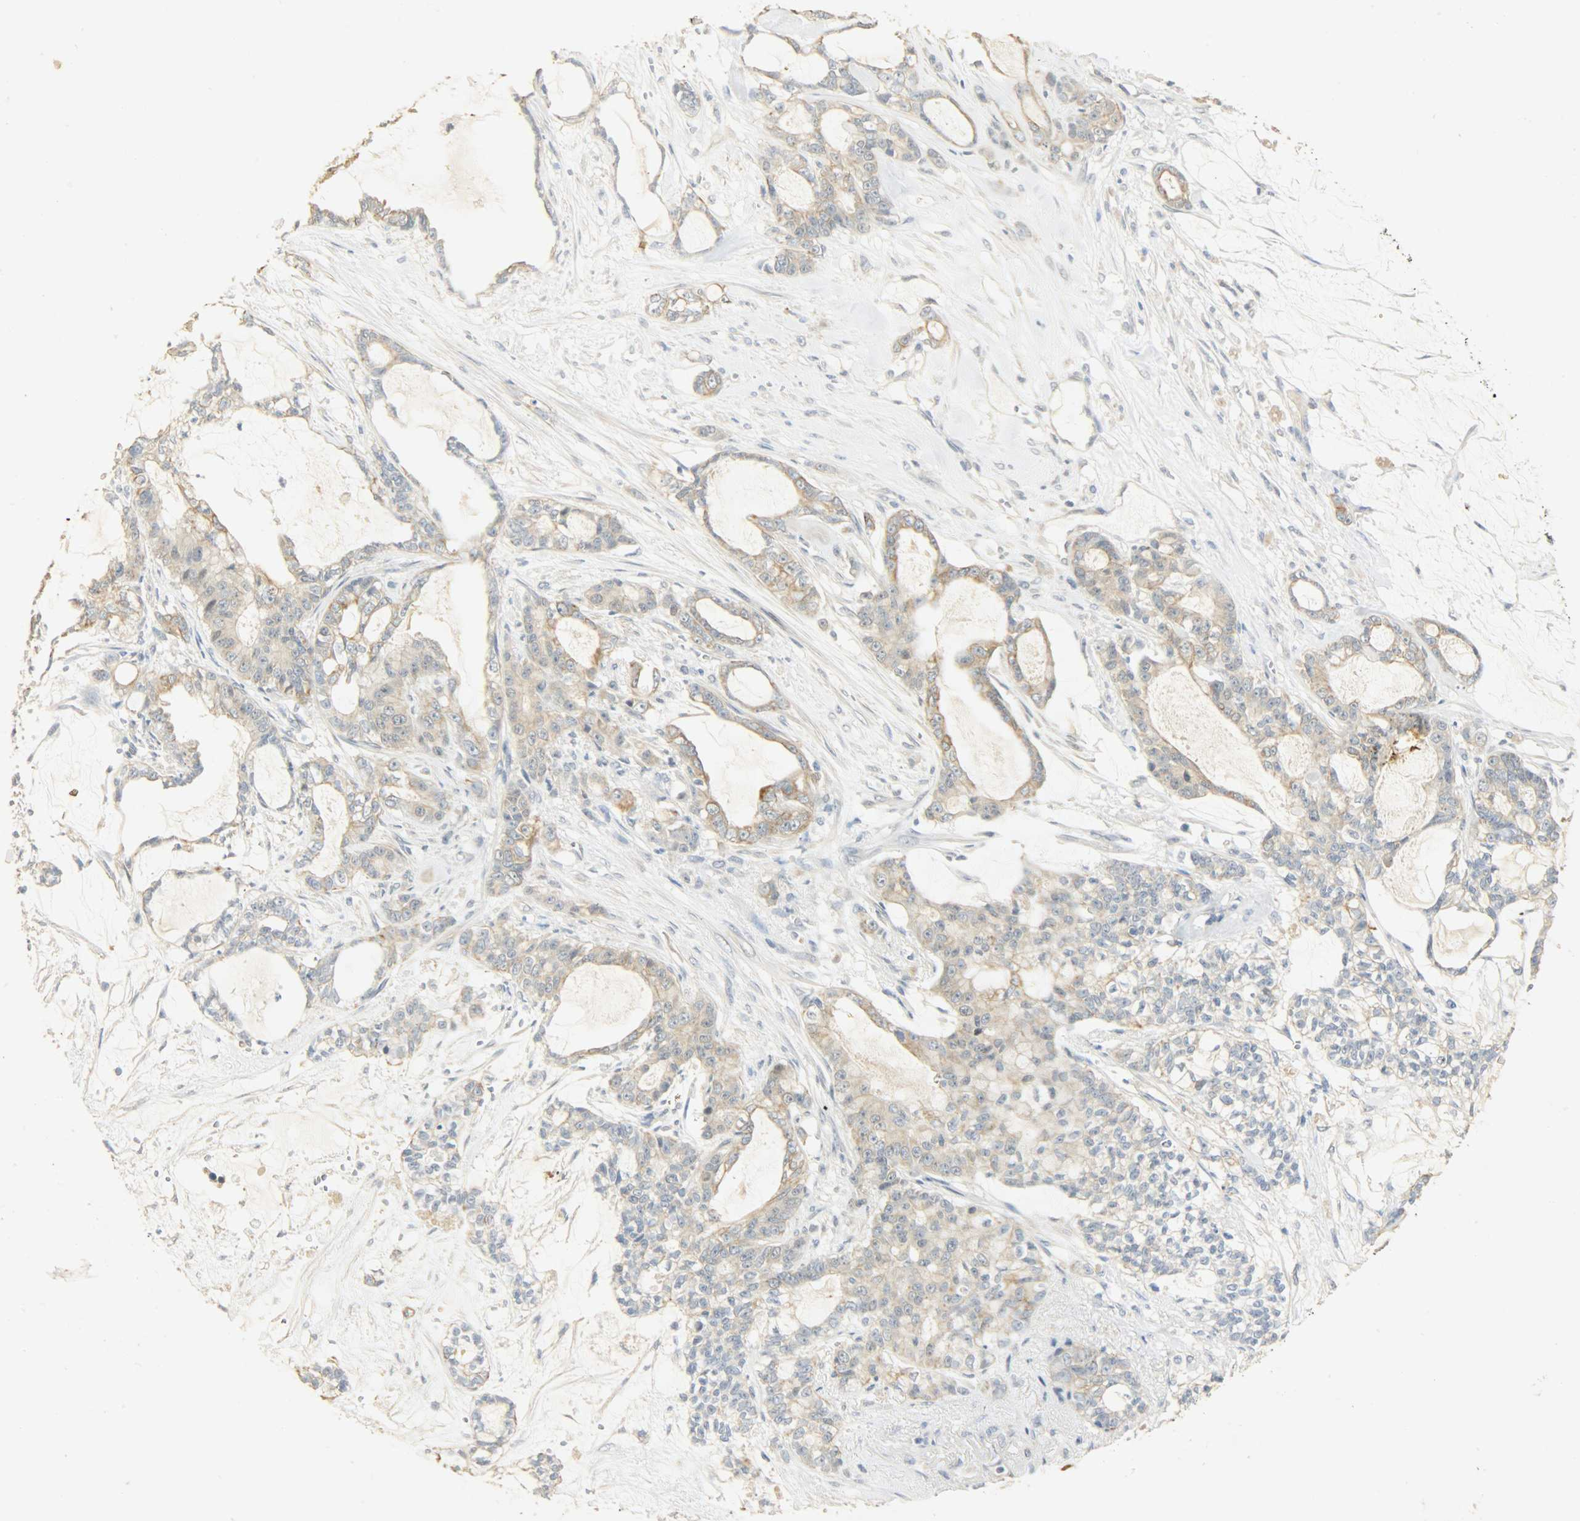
{"staining": {"intensity": "moderate", "quantity": ">75%", "location": "cytoplasmic/membranous"}, "tissue": "pancreatic cancer", "cell_type": "Tumor cells", "image_type": "cancer", "snomed": [{"axis": "morphology", "description": "Adenocarcinoma, NOS"}, {"axis": "topography", "description": "Pancreas"}], "caption": "Human pancreatic cancer stained with a protein marker exhibits moderate staining in tumor cells.", "gene": "USP13", "patient": {"sex": "female", "age": 73}}